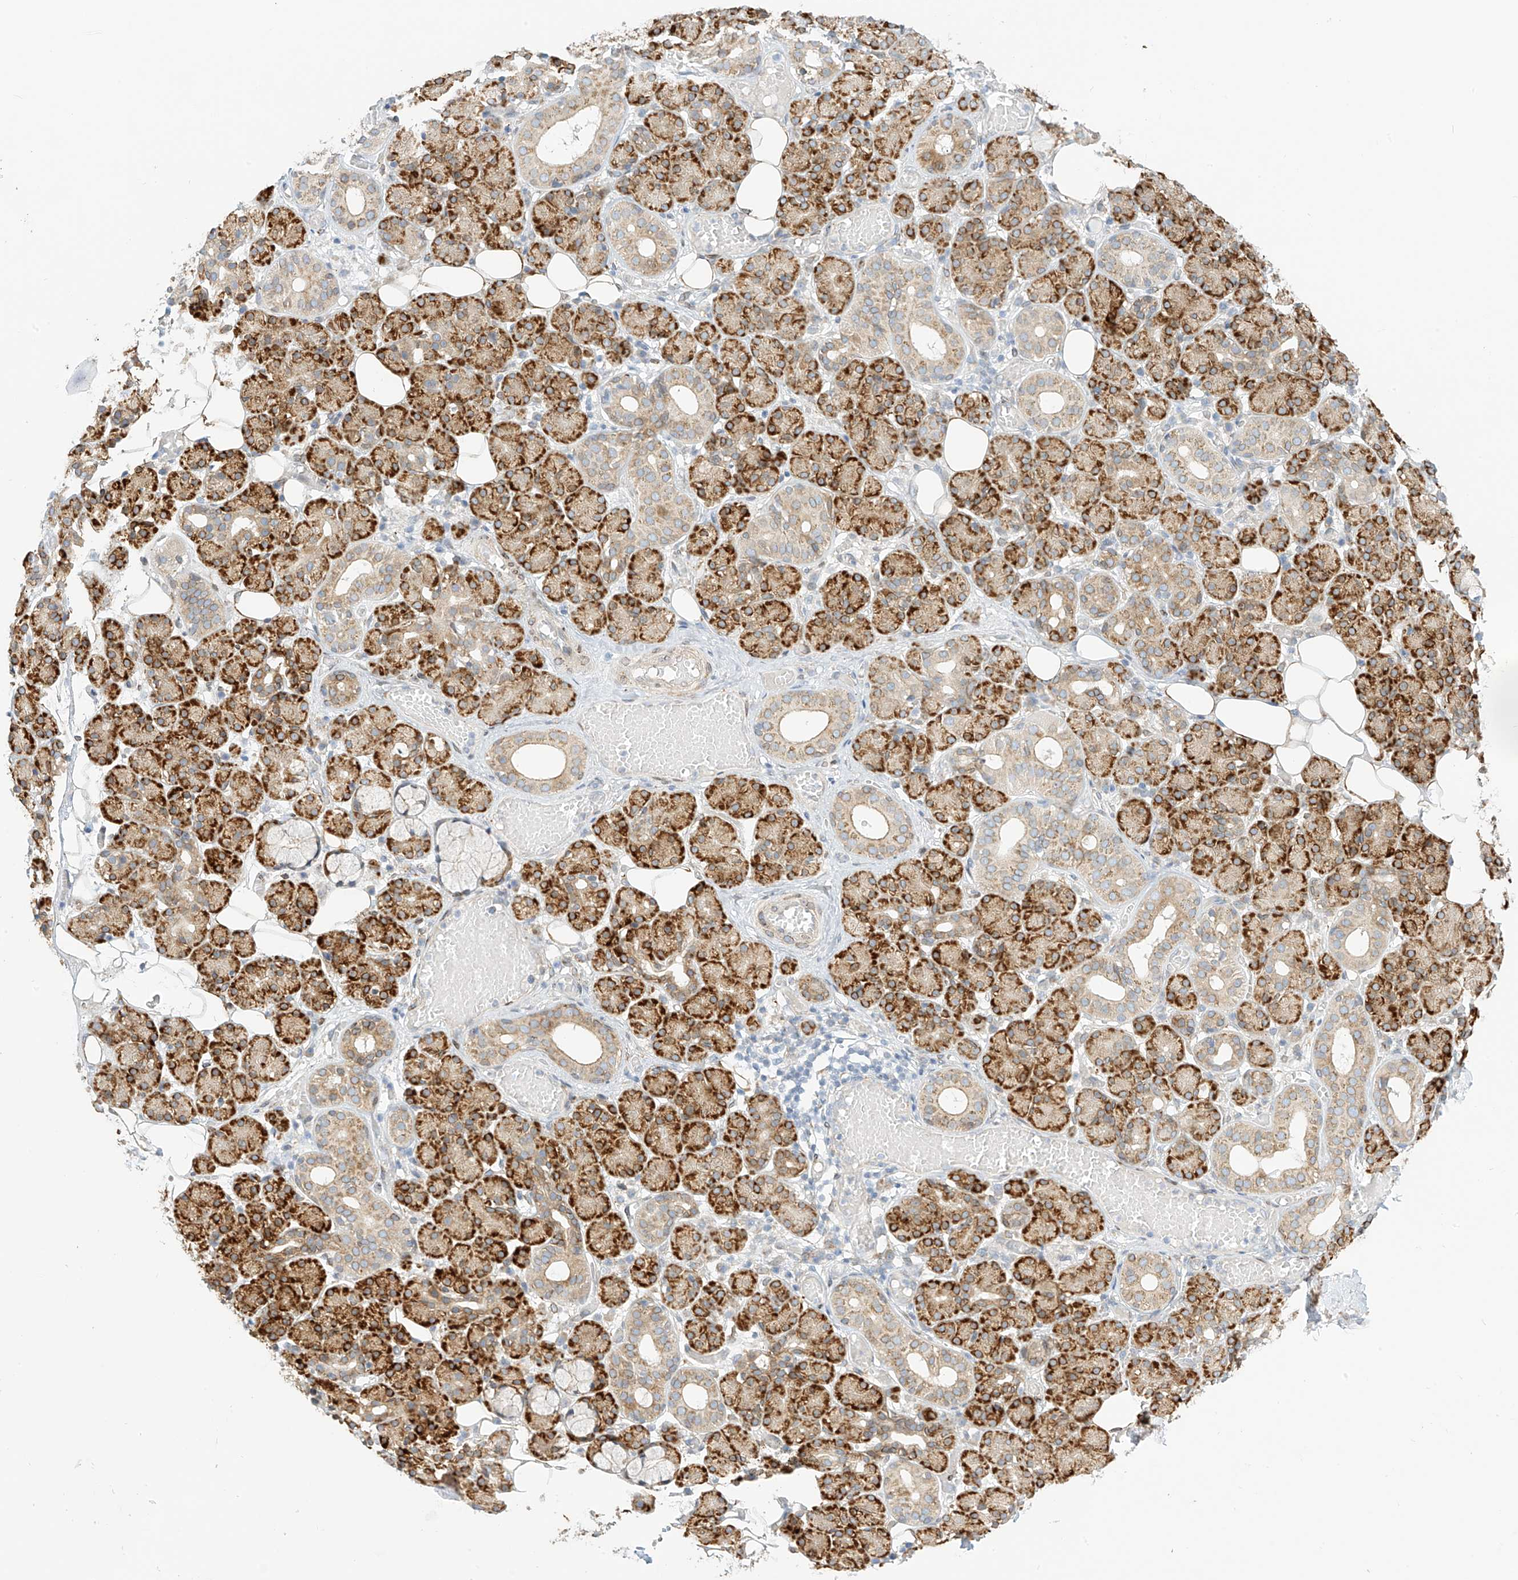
{"staining": {"intensity": "strong", "quantity": ">75%", "location": "cytoplasmic/membranous"}, "tissue": "salivary gland", "cell_type": "Glandular cells", "image_type": "normal", "snomed": [{"axis": "morphology", "description": "Normal tissue, NOS"}, {"axis": "topography", "description": "Salivary gland"}], "caption": "An image showing strong cytoplasmic/membranous expression in about >75% of glandular cells in unremarkable salivary gland, as visualized by brown immunohistochemical staining.", "gene": "PCYOX1", "patient": {"sex": "male", "age": 63}}